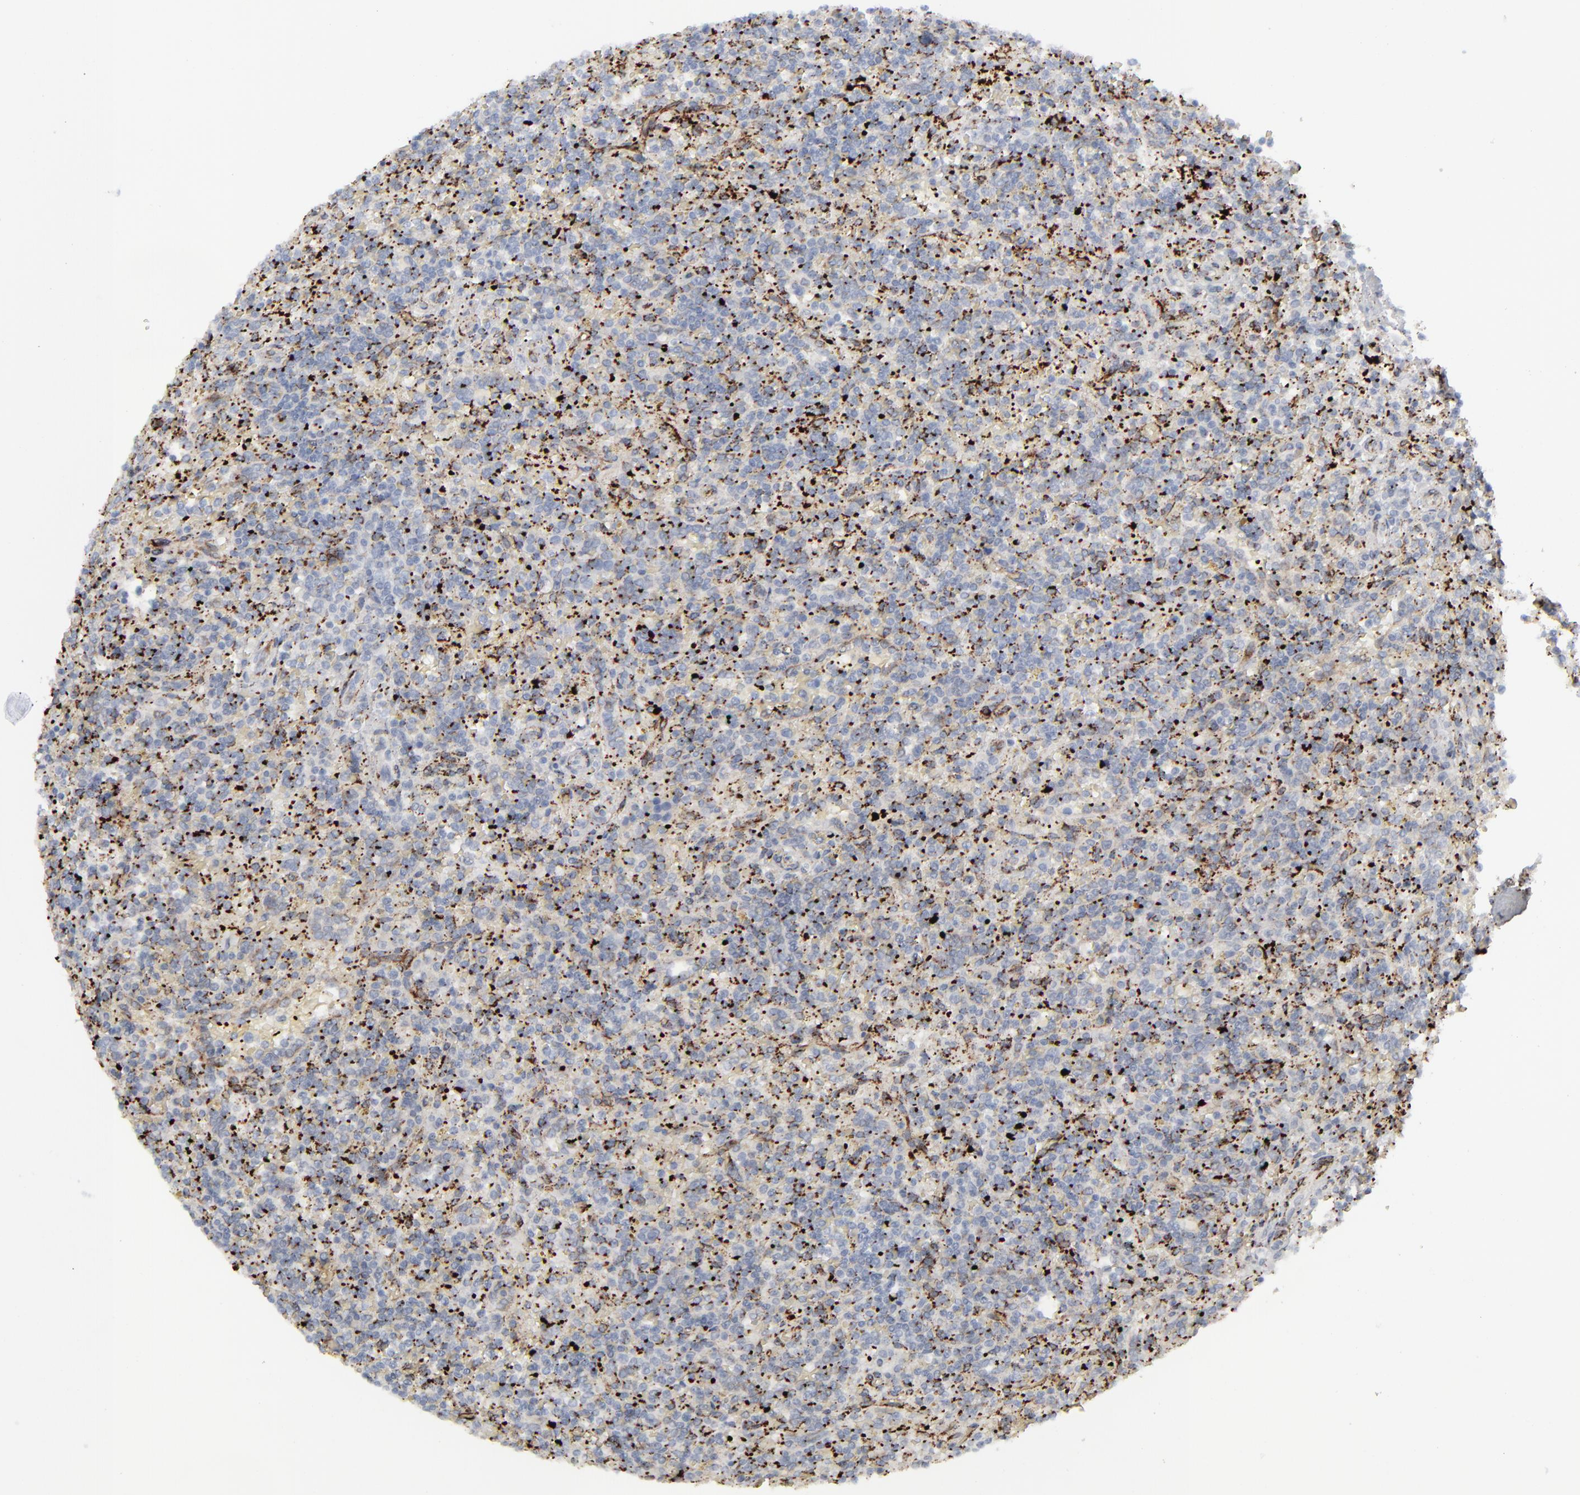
{"staining": {"intensity": "negative", "quantity": "none", "location": "none"}, "tissue": "lymphoma", "cell_type": "Tumor cells", "image_type": "cancer", "snomed": [{"axis": "morphology", "description": "Malignant lymphoma, non-Hodgkin's type, Low grade"}, {"axis": "topography", "description": "Spleen"}], "caption": "The IHC histopathology image has no significant positivity in tumor cells of malignant lymphoma, non-Hodgkin's type (low-grade) tissue.", "gene": "SPARC", "patient": {"sex": "male", "age": 67}}